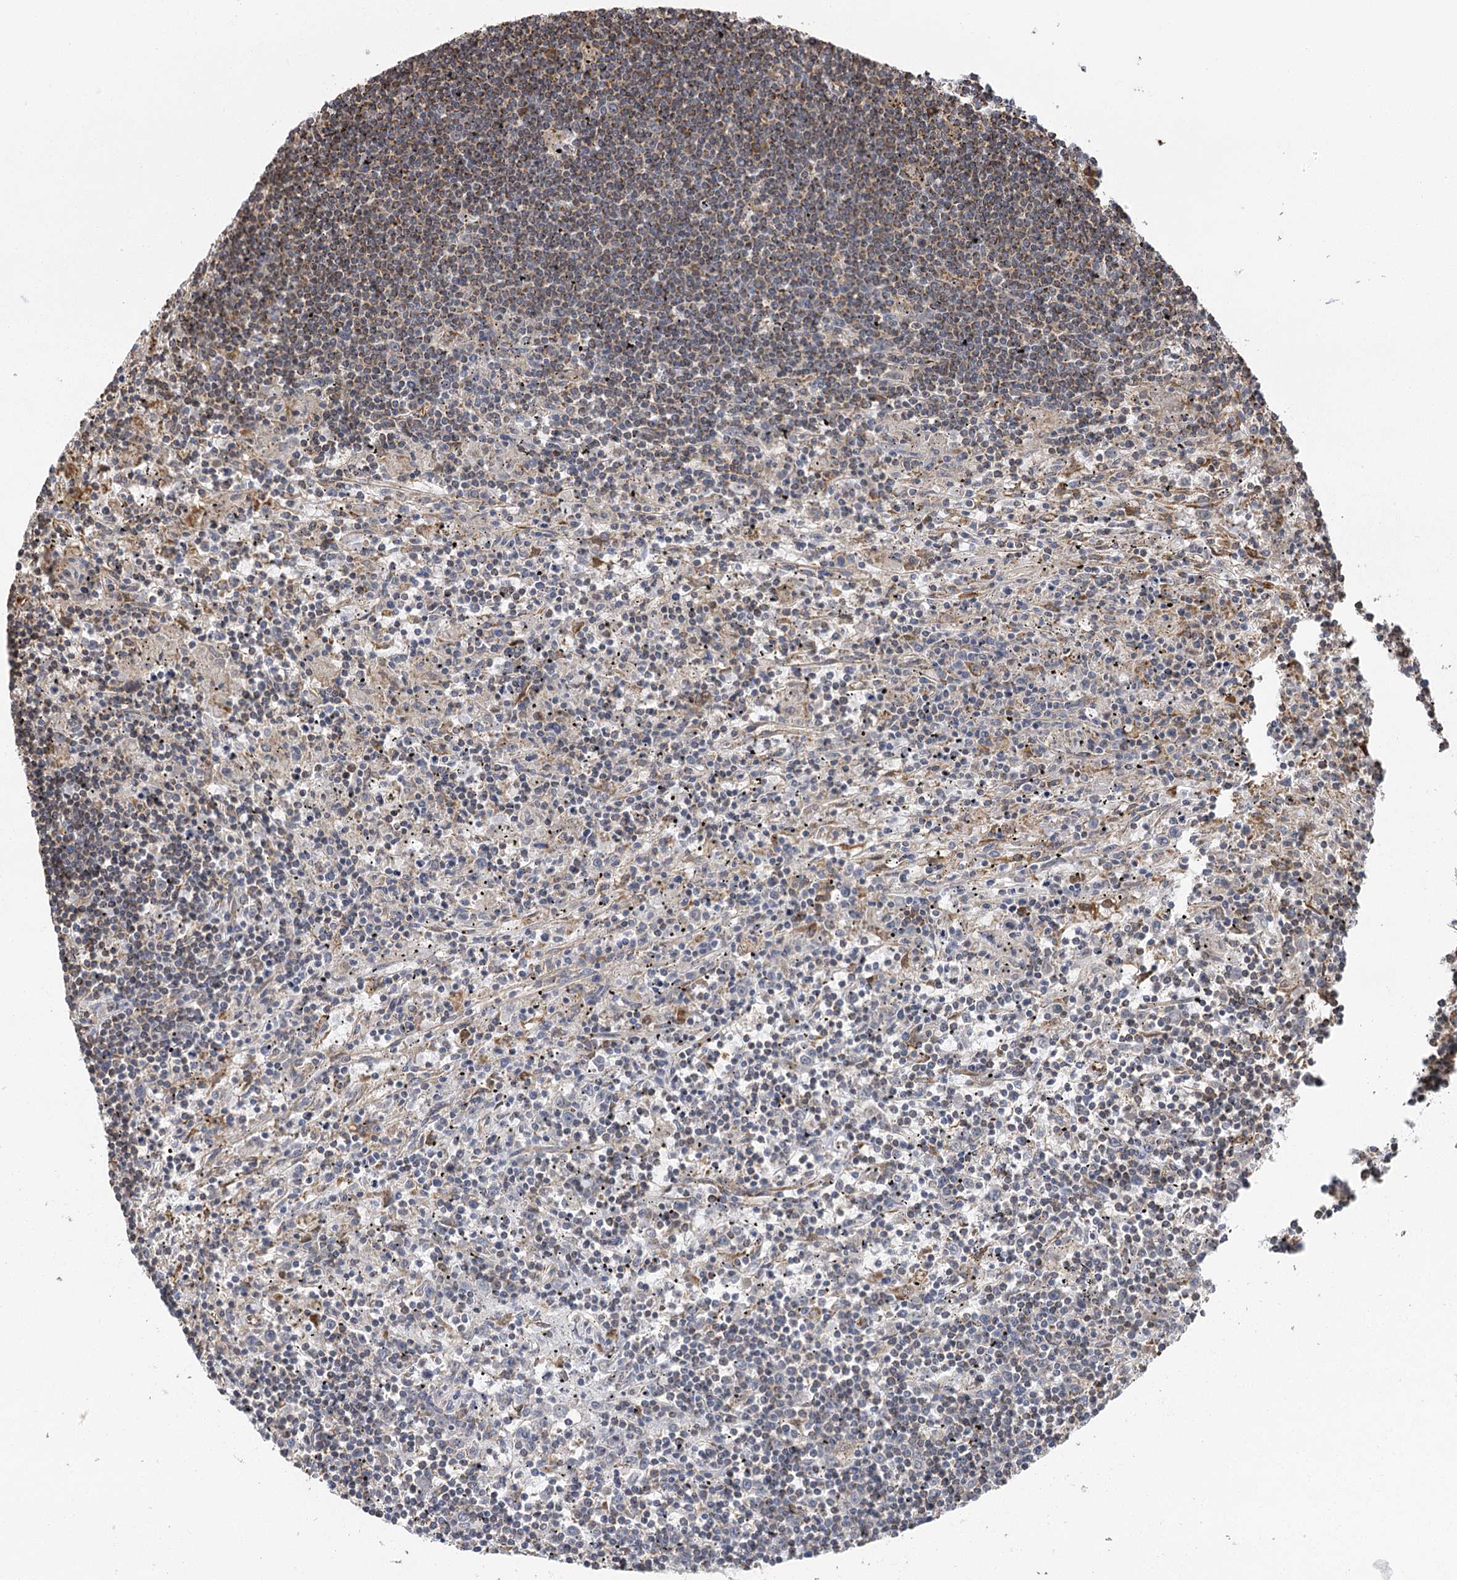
{"staining": {"intensity": "moderate", "quantity": "<25%", "location": "cytoplasmic/membranous"}, "tissue": "lymphoma", "cell_type": "Tumor cells", "image_type": "cancer", "snomed": [{"axis": "morphology", "description": "Malignant lymphoma, non-Hodgkin's type, Low grade"}, {"axis": "topography", "description": "Spleen"}], "caption": "A brown stain labels moderate cytoplasmic/membranous staining of a protein in malignant lymphoma, non-Hodgkin's type (low-grade) tumor cells. (IHC, brightfield microscopy, high magnification).", "gene": "IL11RA", "patient": {"sex": "male", "age": 76}}